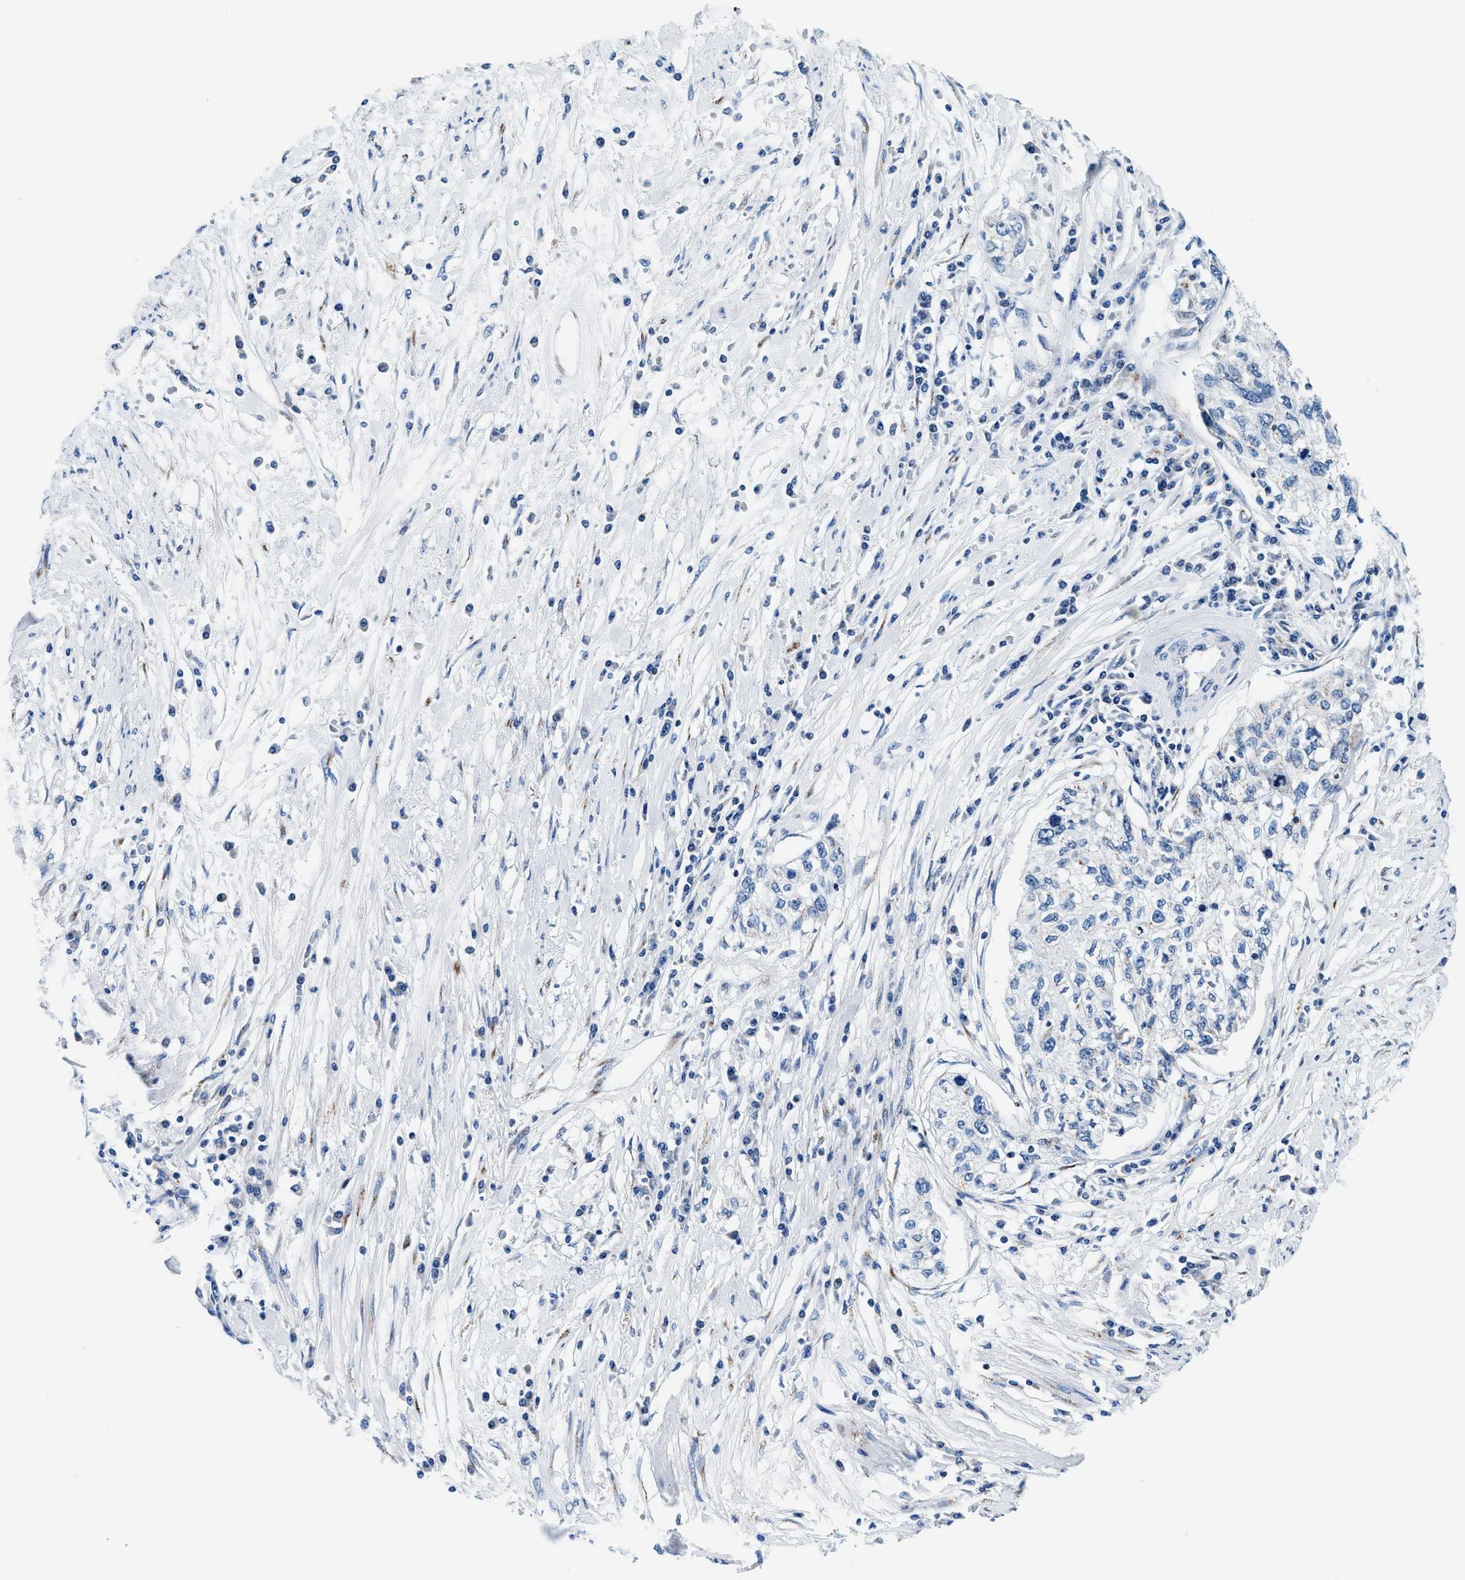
{"staining": {"intensity": "negative", "quantity": "none", "location": "none"}, "tissue": "cervical cancer", "cell_type": "Tumor cells", "image_type": "cancer", "snomed": [{"axis": "morphology", "description": "Squamous cell carcinoma, NOS"}, {"axis": "topography", "description": "Cervix"}], "caption": "Tumor cells are negative for brown protein staining in cervical squamous cell carcinoma. (DAB (3,3'-diaminobenzidine) IHC with hematoxylin counter stain).", "gene": "VPS53", "patient": {"sex": "female", "age": 57}}